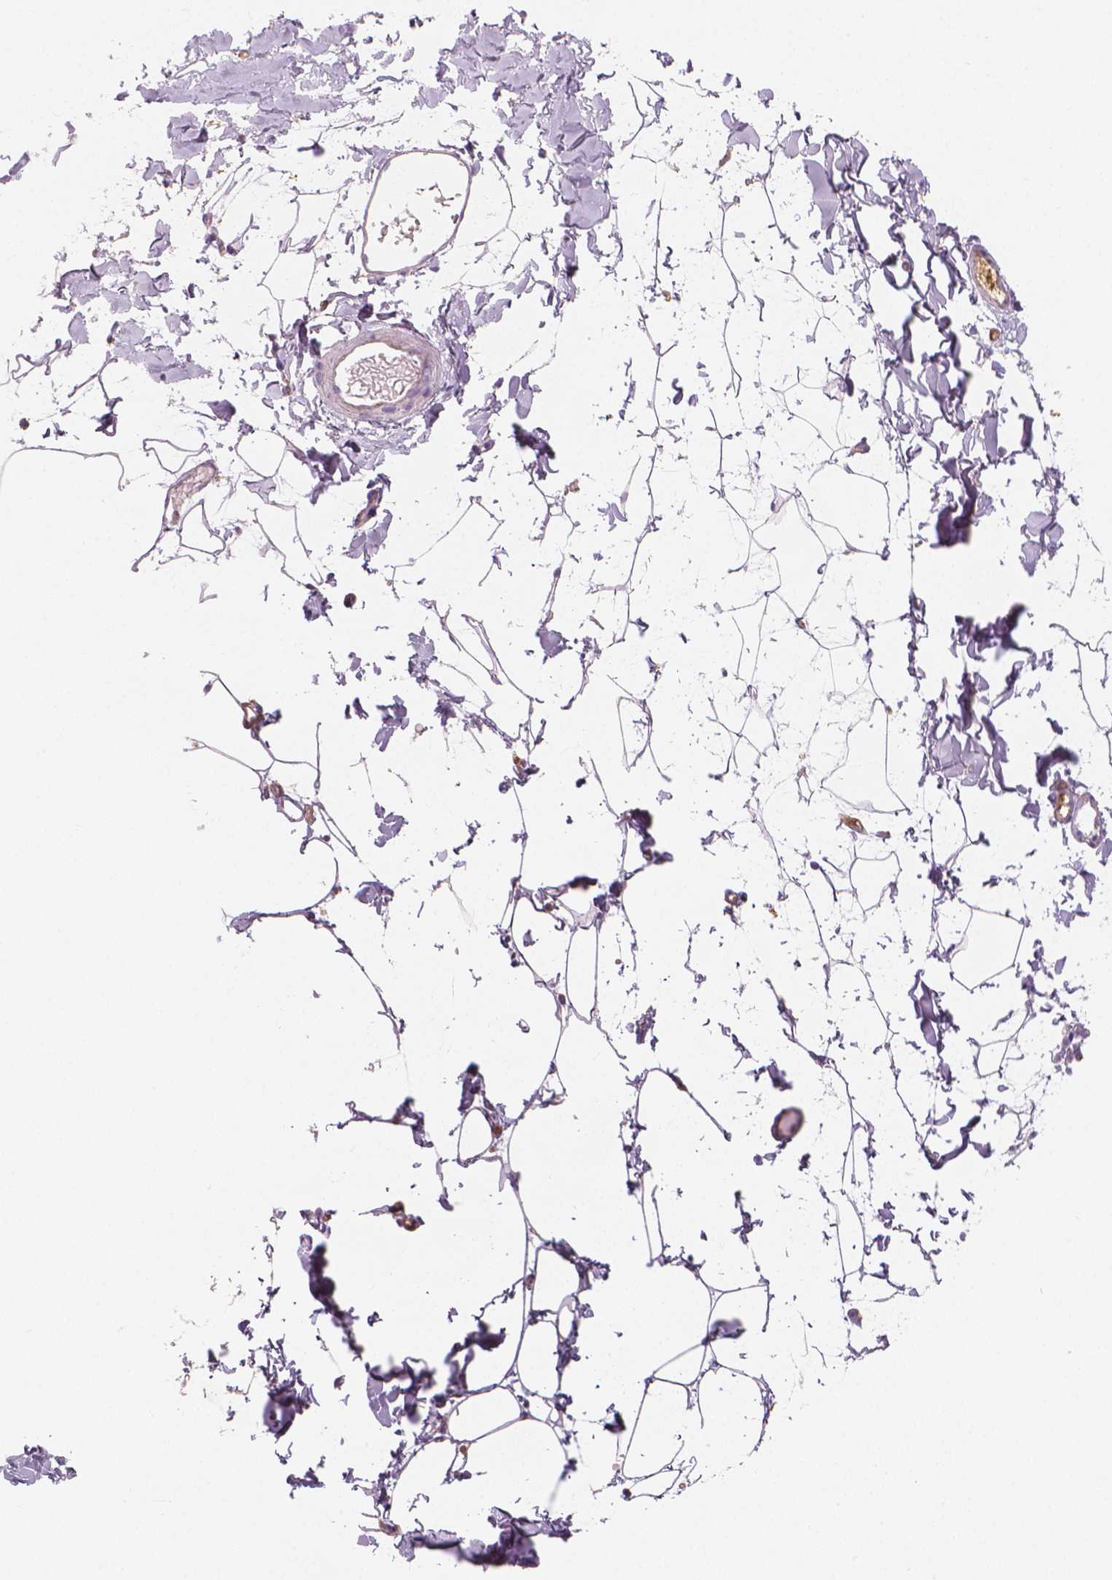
{"staining": {"intensity": "negative", "quantity": "none", "location": "none"}, "tissue": "adipose tissue", "cell_type": "Adipocytes", "image_type": "normal", "snomed": [{"axis": "morphology", "description": "Normal tissue, NOS"}, {"axis": "topography", "description": "Gallbladder"}, {"axis": "topography", "description": "Peripheral nerve tissue"}], "caption": "IHC micrograph of unremarkable adipose tissue stained for a protein (brown), which demonstrates no expression in adipocytes.", "gene": "APOA4", "patient": {"sex": "female", "age": 45}}